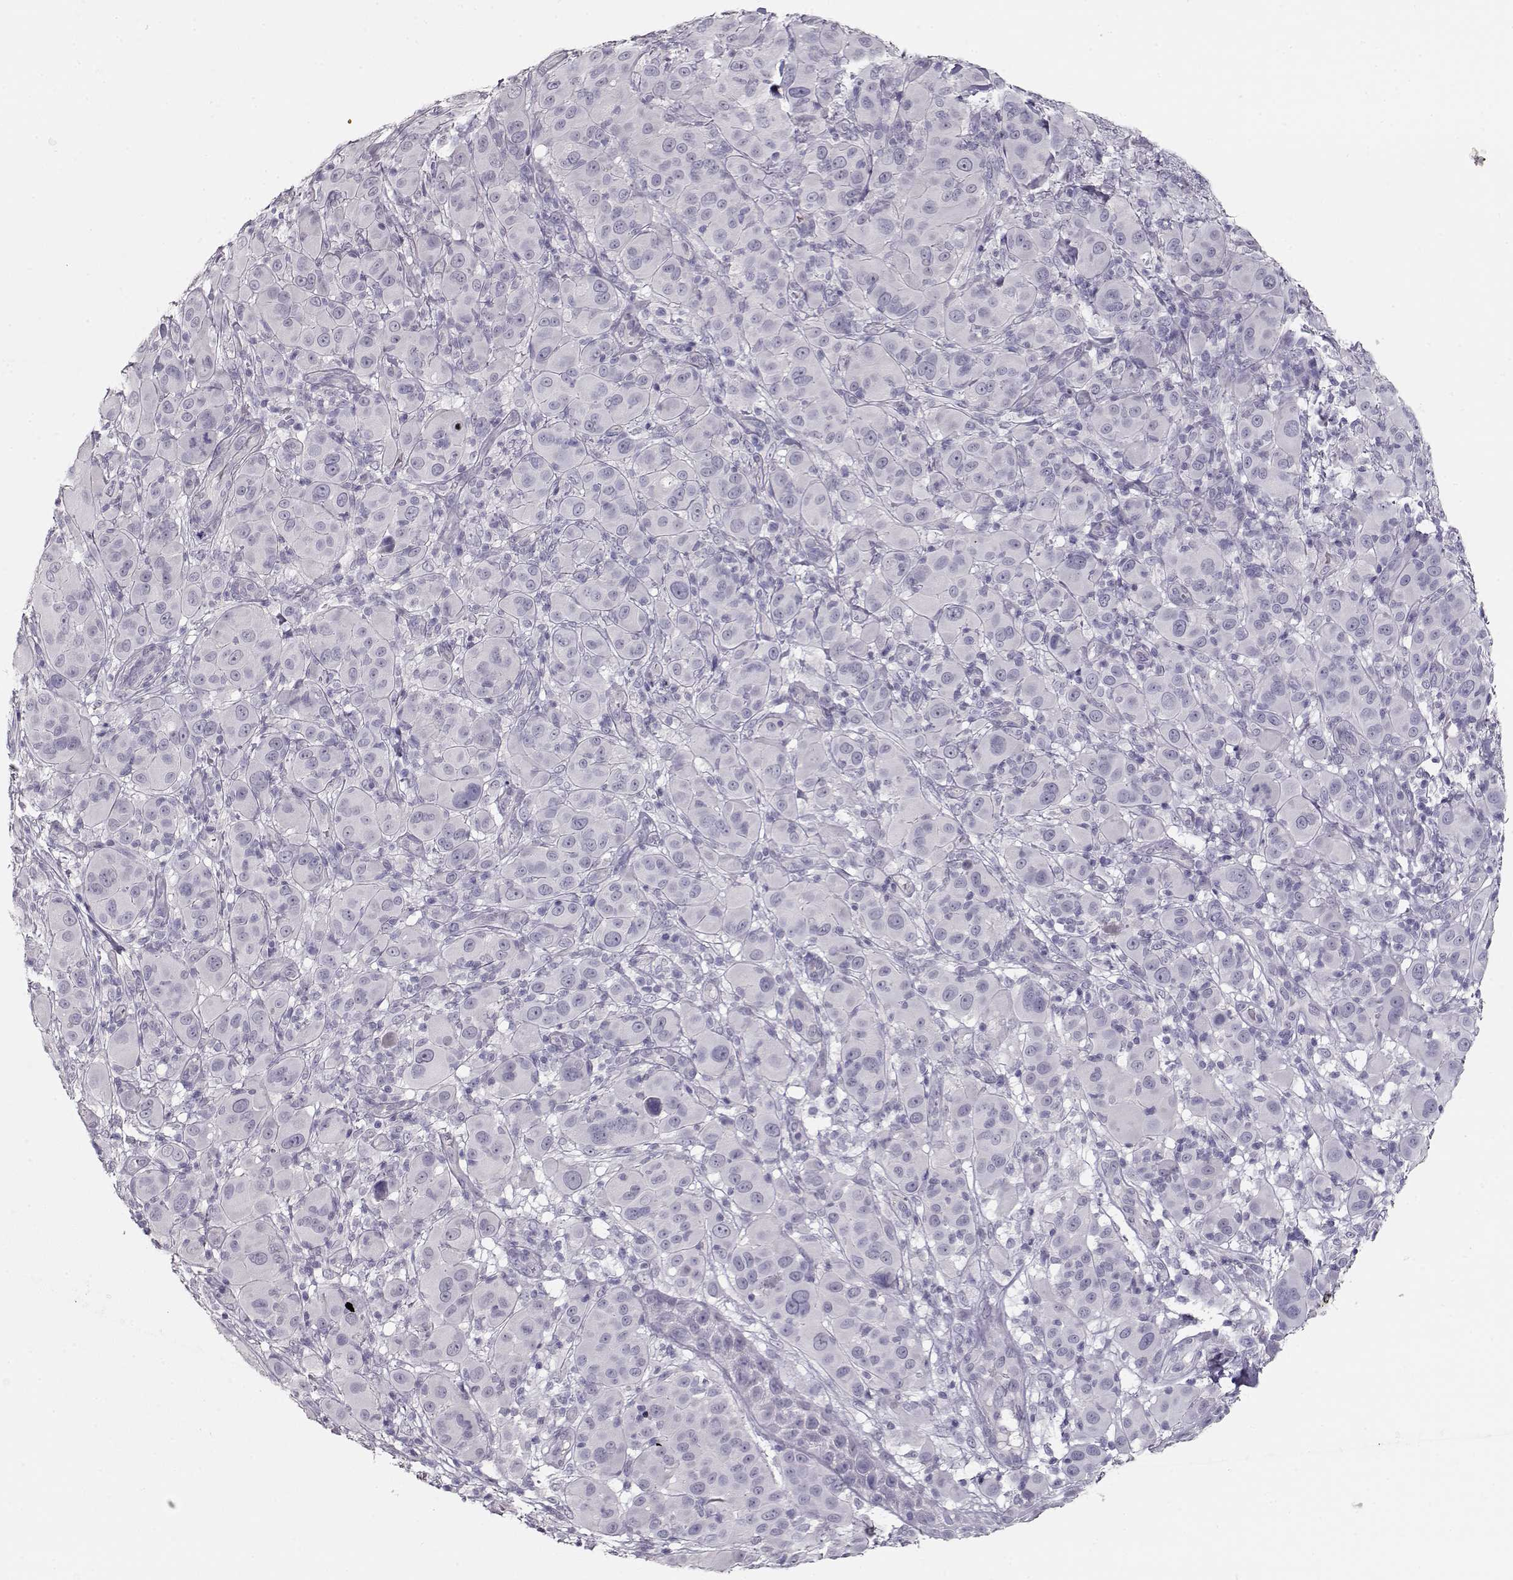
{"staining": {"intensity": "negative", "quantity": "none", "location": "none"}, "tissue": "melanoma", "cell_type": "Tumor cells", "image_type": "cancer", "snomed": [{"axis": "morphology", "description": "Malignant melanoma, NOS"}, {"axis": "topography", "description": "Skin"}], "caption": "Immunohistochemistry histopathology image of neoplastic tissue: malignant melanoma stained with DAB exhibits no significant protein positivity in tumor cells. (Stains: DAB immunohistochemistry (IHC) with hematoxylin counter stain, Microscopy: brightfield microscopy at high magnification).", "gene": "MAGEC1", "patient": {"sex": "female", "age": 87}}